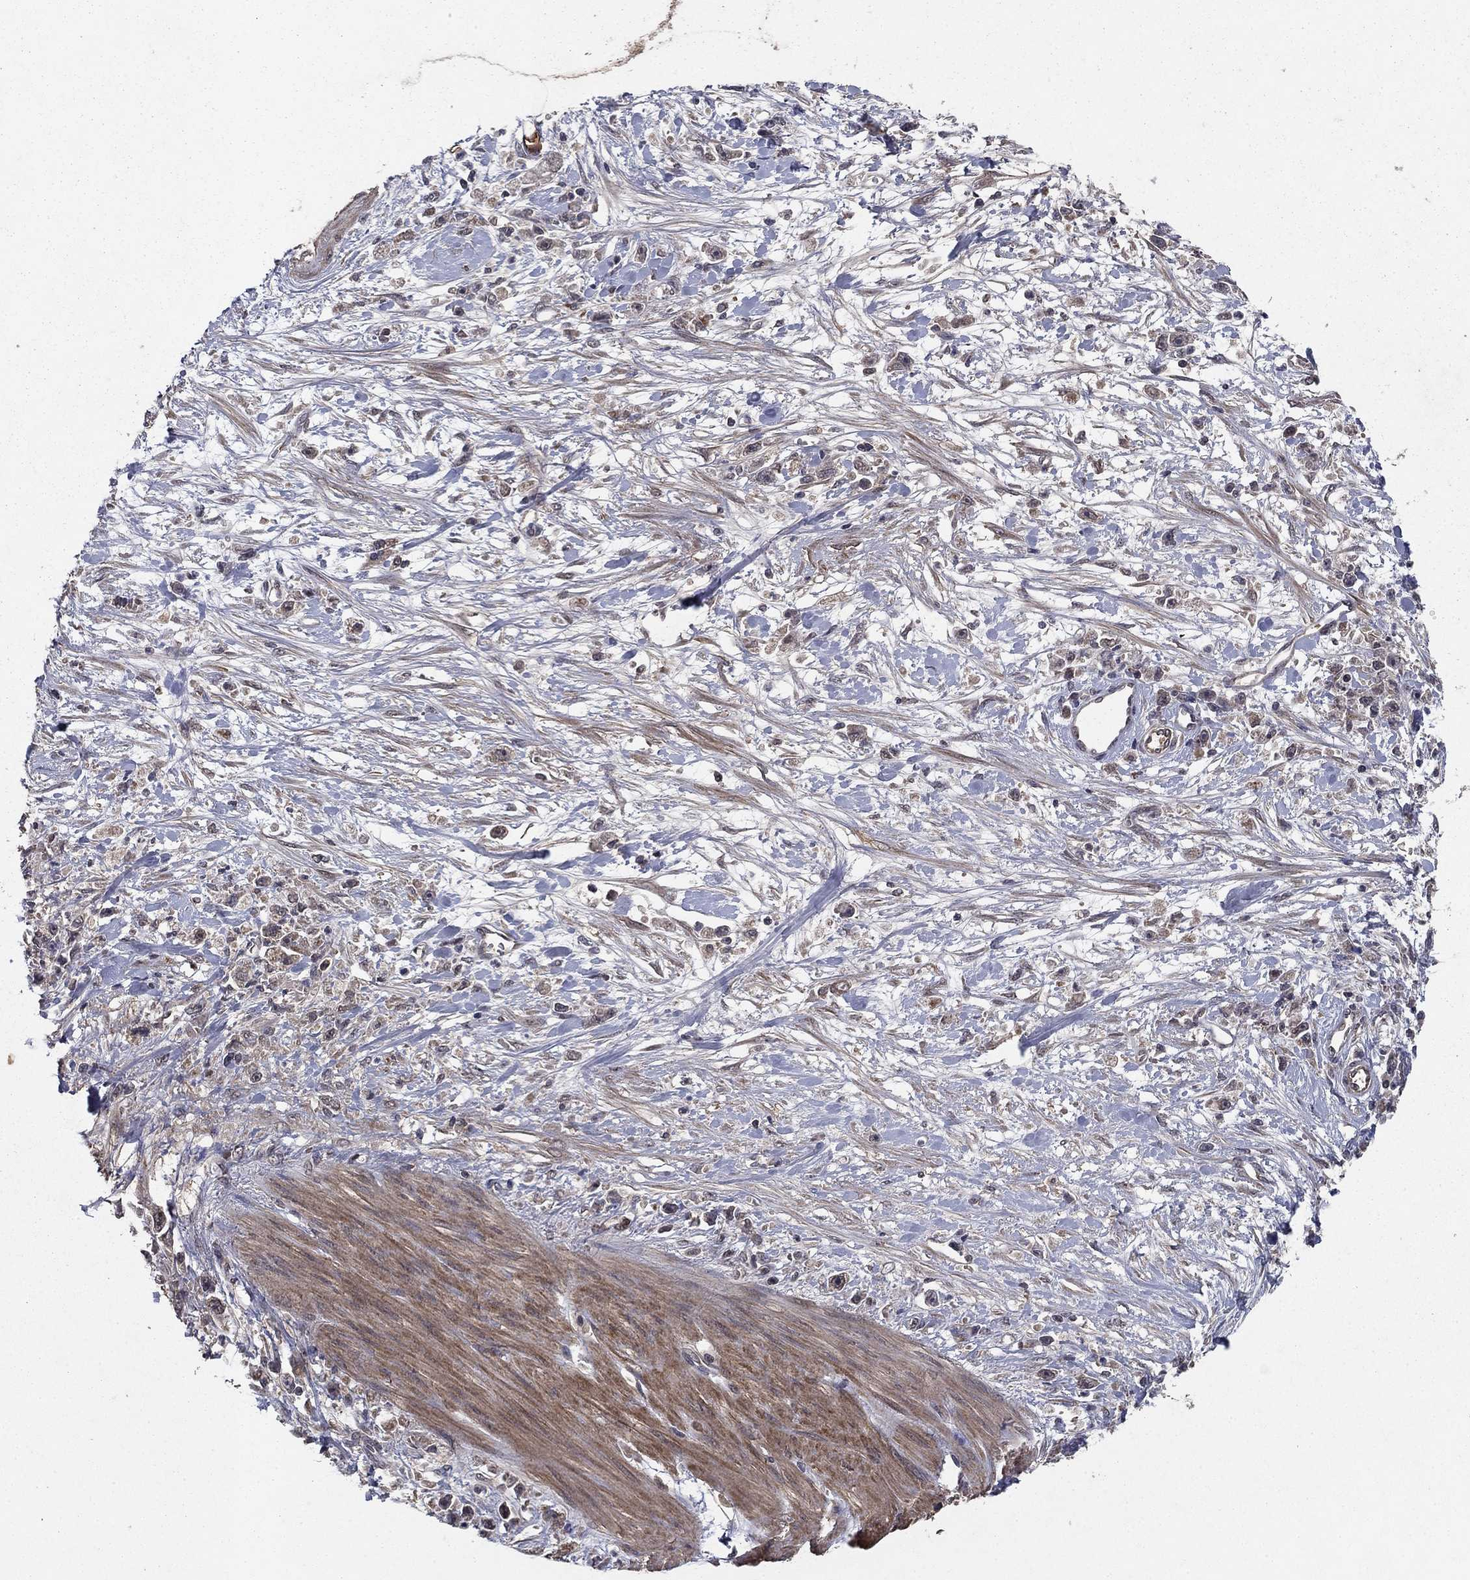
{"staining": {"intensity": "negative", "quantity": "none", "location": "none"}, "tissue": "stomach cancer", "cell_type": "Tumor cells", "image_type": "cancer", "snomed": [{"axis": "morphology", "description": "Adenocarcinoma, NOS"}, {"axis": "topography", "description": "Stomach"}], "caption": "This is an immunohistochemistry image of stomach cancer (adenocarcinoma). There is no staining in tumor cells.", "gene": "DHRS1", "patient": {"sex": "female", "age": 59}}